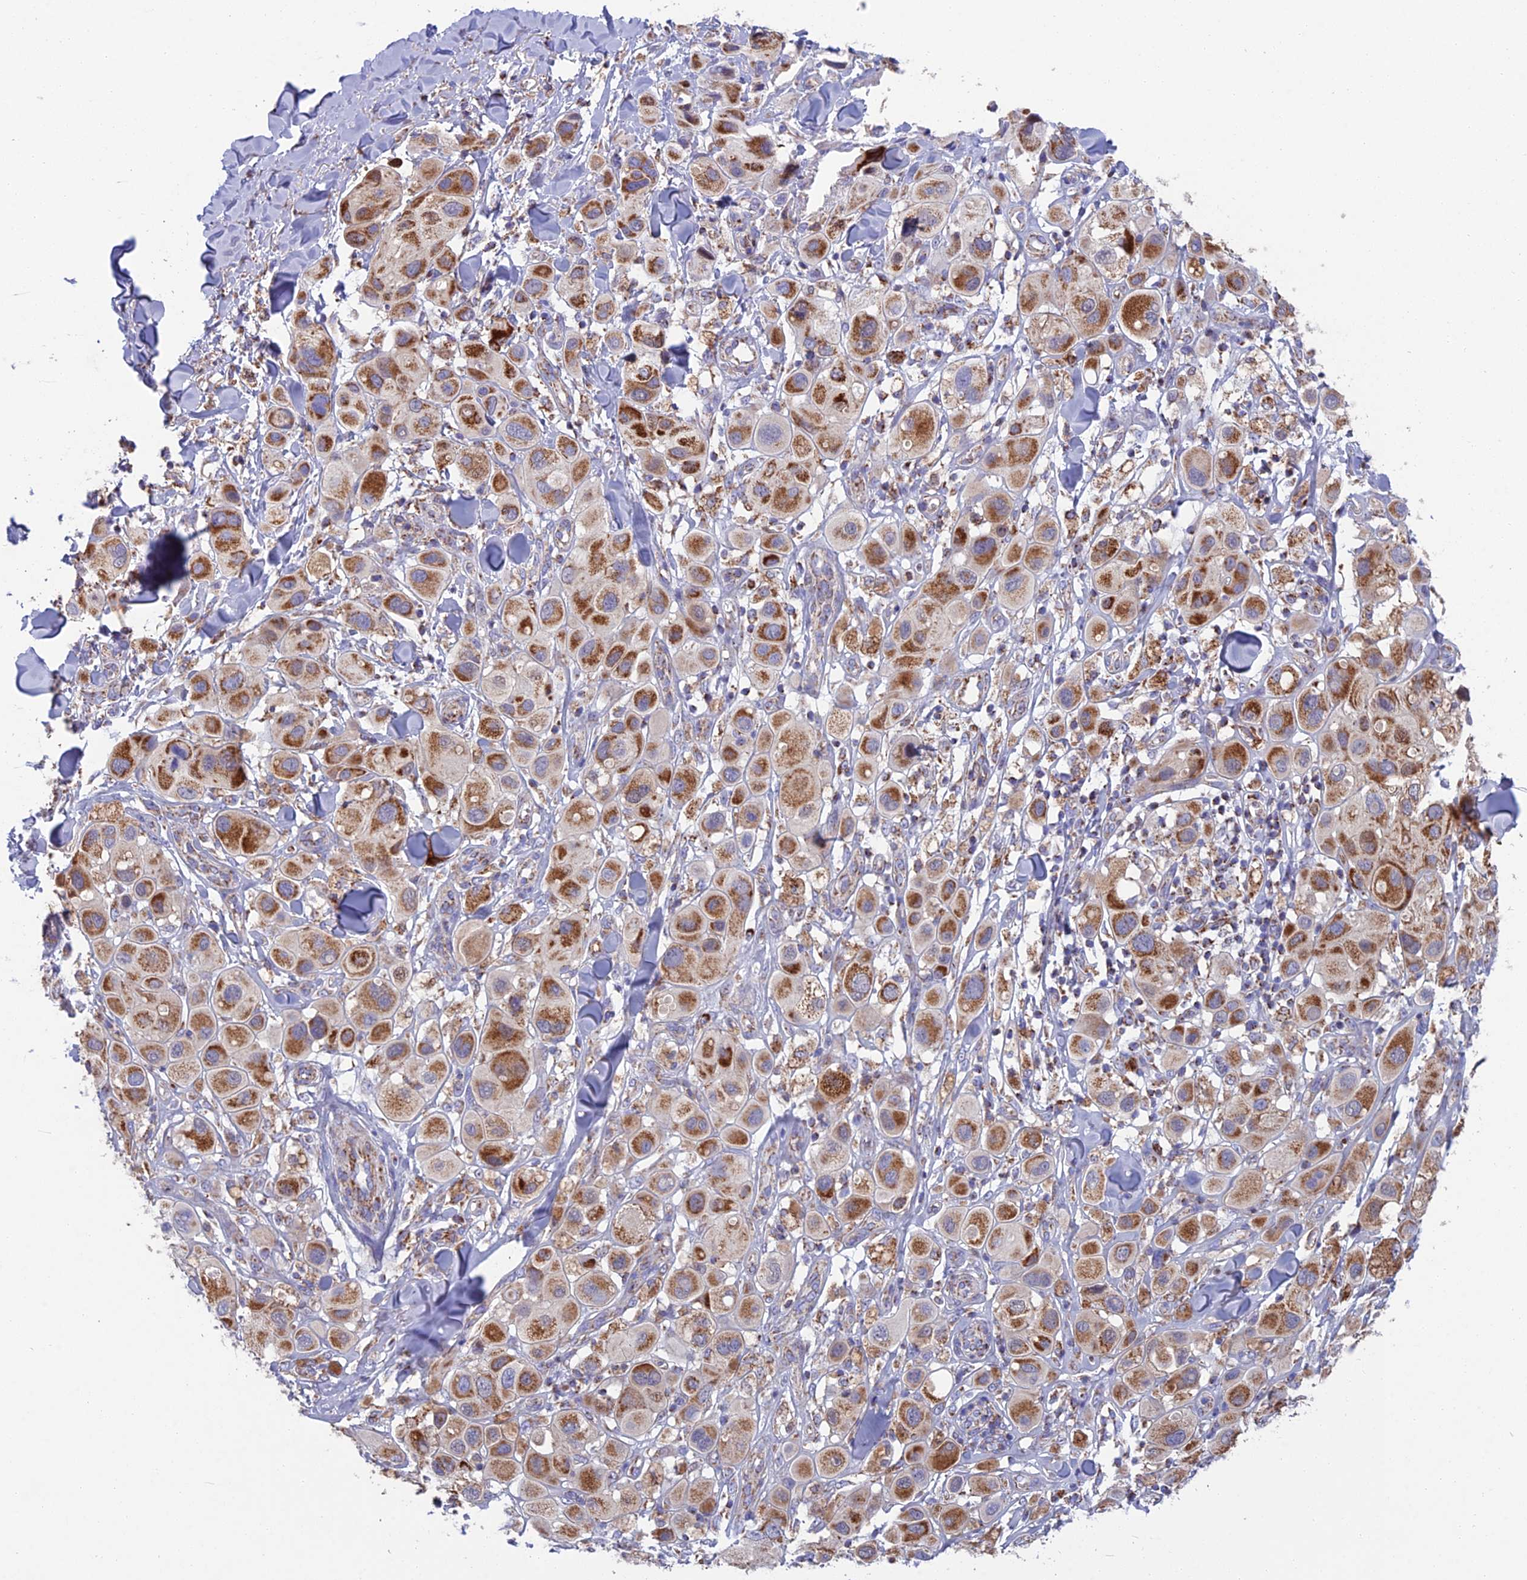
{"staining": {"intensity": "strong", "quantity": ">75%", "location": "cytoplasmic/membranous"}, "tissue": "melanoma", "cell_type": "Tumor cells", "image_type": "cancer", "snomed": [{"axis": "morphology", "description": "Malignant melanoma, Metastatic site"}, {"axis": "topography", "description": "Skin"}], "caption": "This image exhibits IHC staining of human malignant melanoma (metastatic site), with high strong cytoplasmic/membranous staining in approximately >75% of tumor cells.", "gene": "CS", "patient": {"sex": "male", "age": 41}}